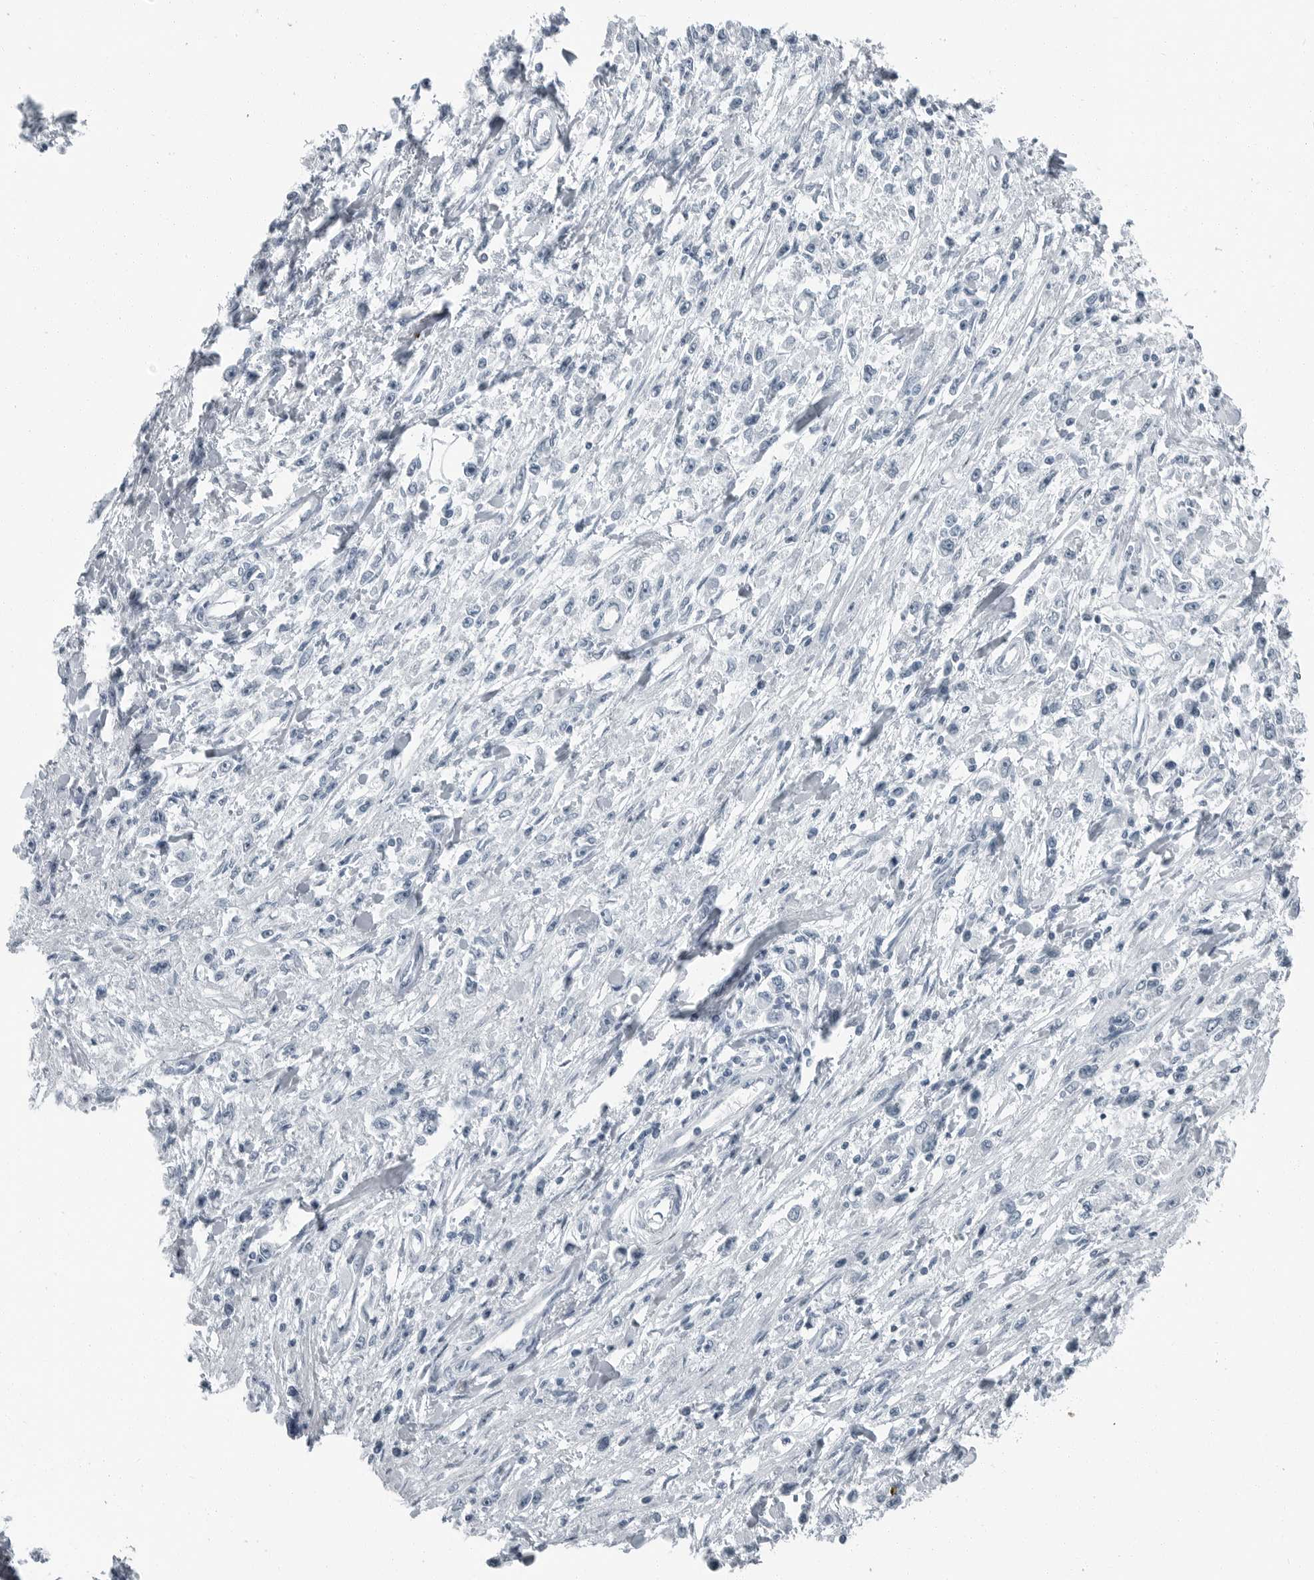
{"staining": {"intensity": "negative", "quantity": "none", "location": "none"}, "tissue": "stomach cancer", "cell_type": "Tumor cells", "image_type": "cancer", "snomed": [{"axis": "morphology", "description": "Adenocarcinoma, NOS"}, {"axis": "topography", "description": "Stomach"}], "caption": "Immunohistochemical staining of stomach cancer (adenocarcinoma) reveals no significant positivity in tumor cells.", "gene": "FABP6", "patient": {"sex": "female", "age": 59}}